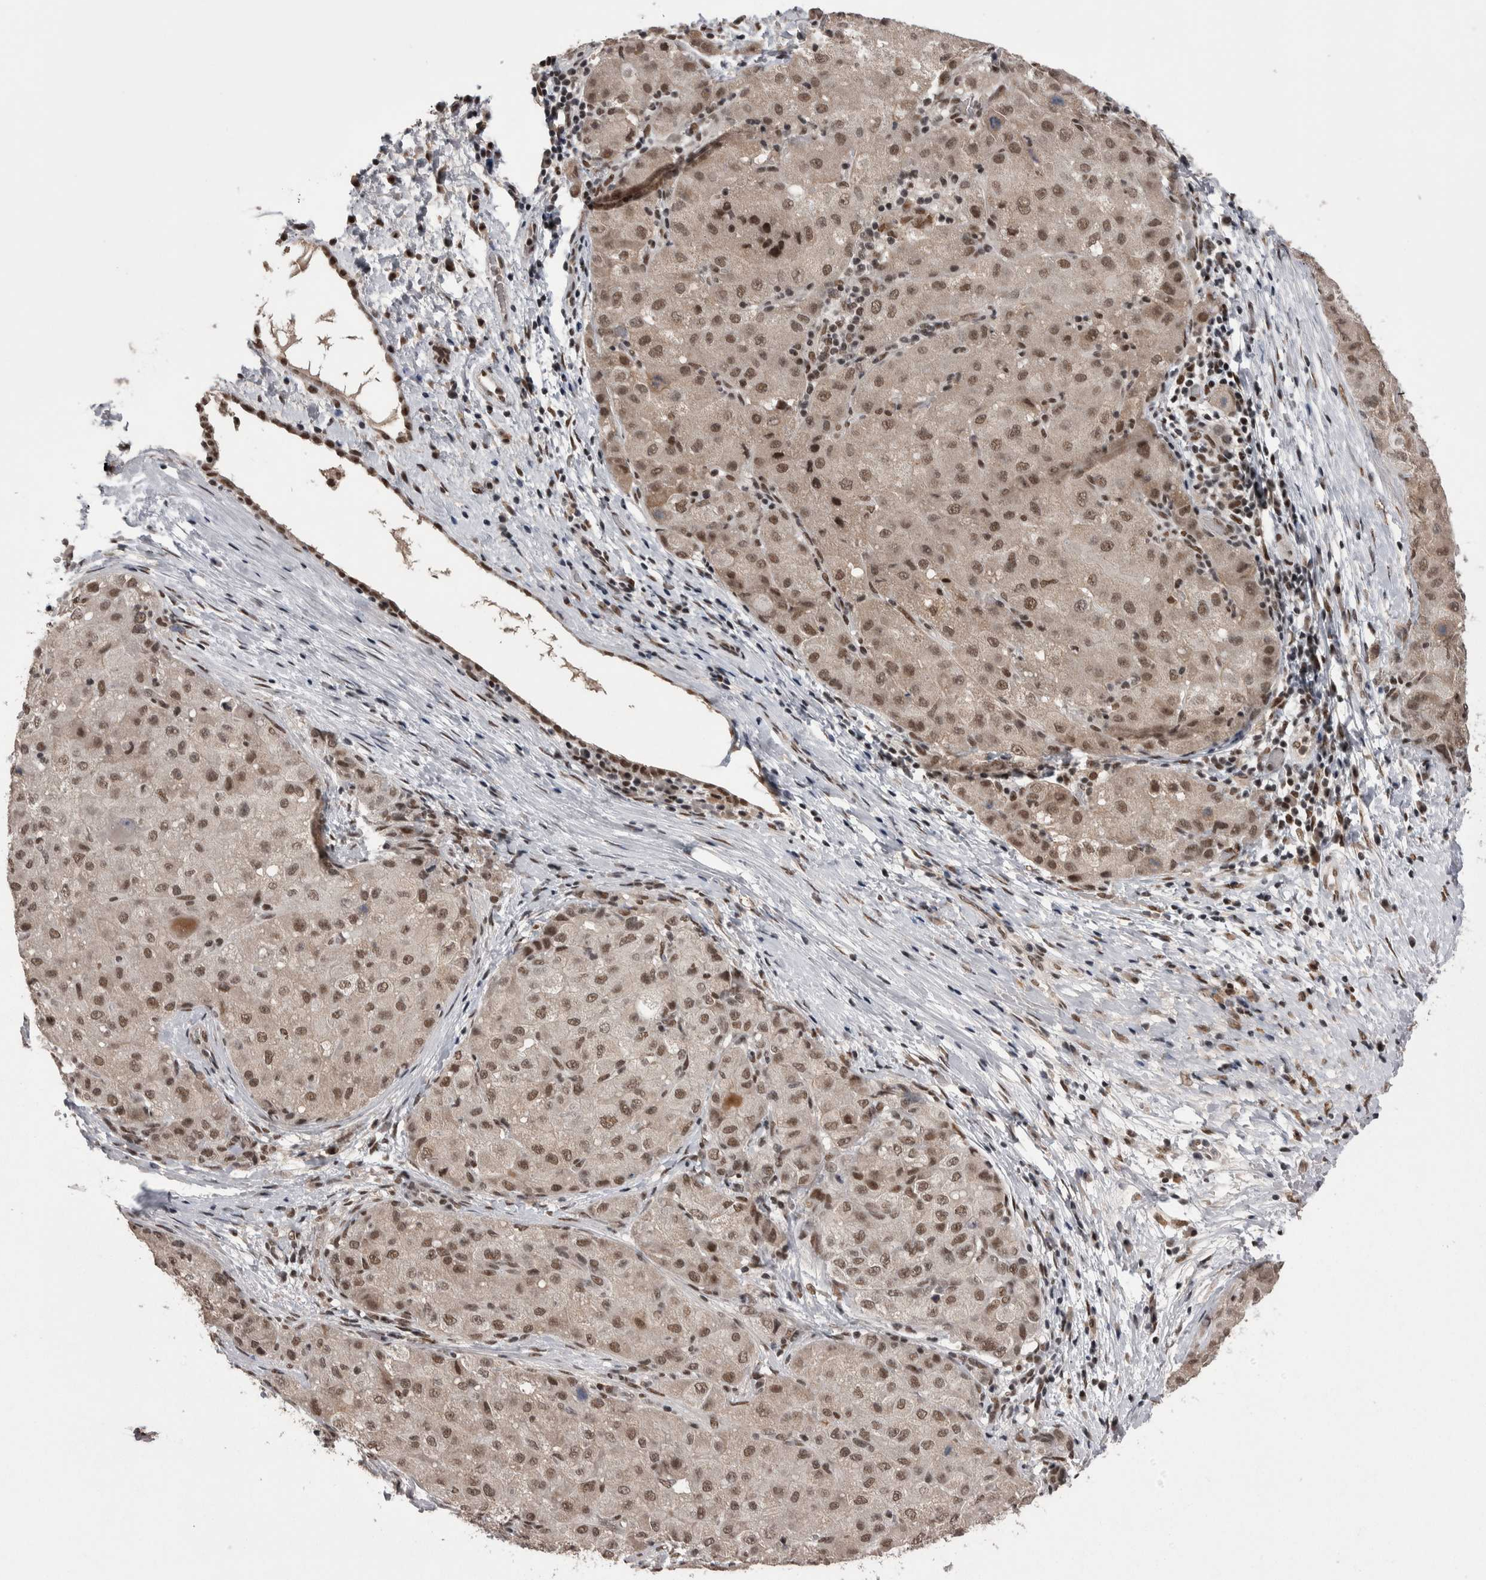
{"staining": {"intensity": "moderate", "quantity": ">75%", "location": "cytoplasmic/membranous,nuclear"}, "tissue": "liver cancer", "cell_type": "Tumor cells", "image_type": "cancer", "snomed": [{"axis": "morphology", "description": "Carcinoma, Hepatocellular, NOS"}, {"axis": "topography", "description": "Liver"}], "caption": "This micrograph exhibits immunohistochemistry staining of liver cancer, with medium moderate cytoplasmic/membranous and nuclear staining in approximately >75% of tumor cells.", "gene": "DMTF1", "patient": {"sex": "male", "age": 80}}